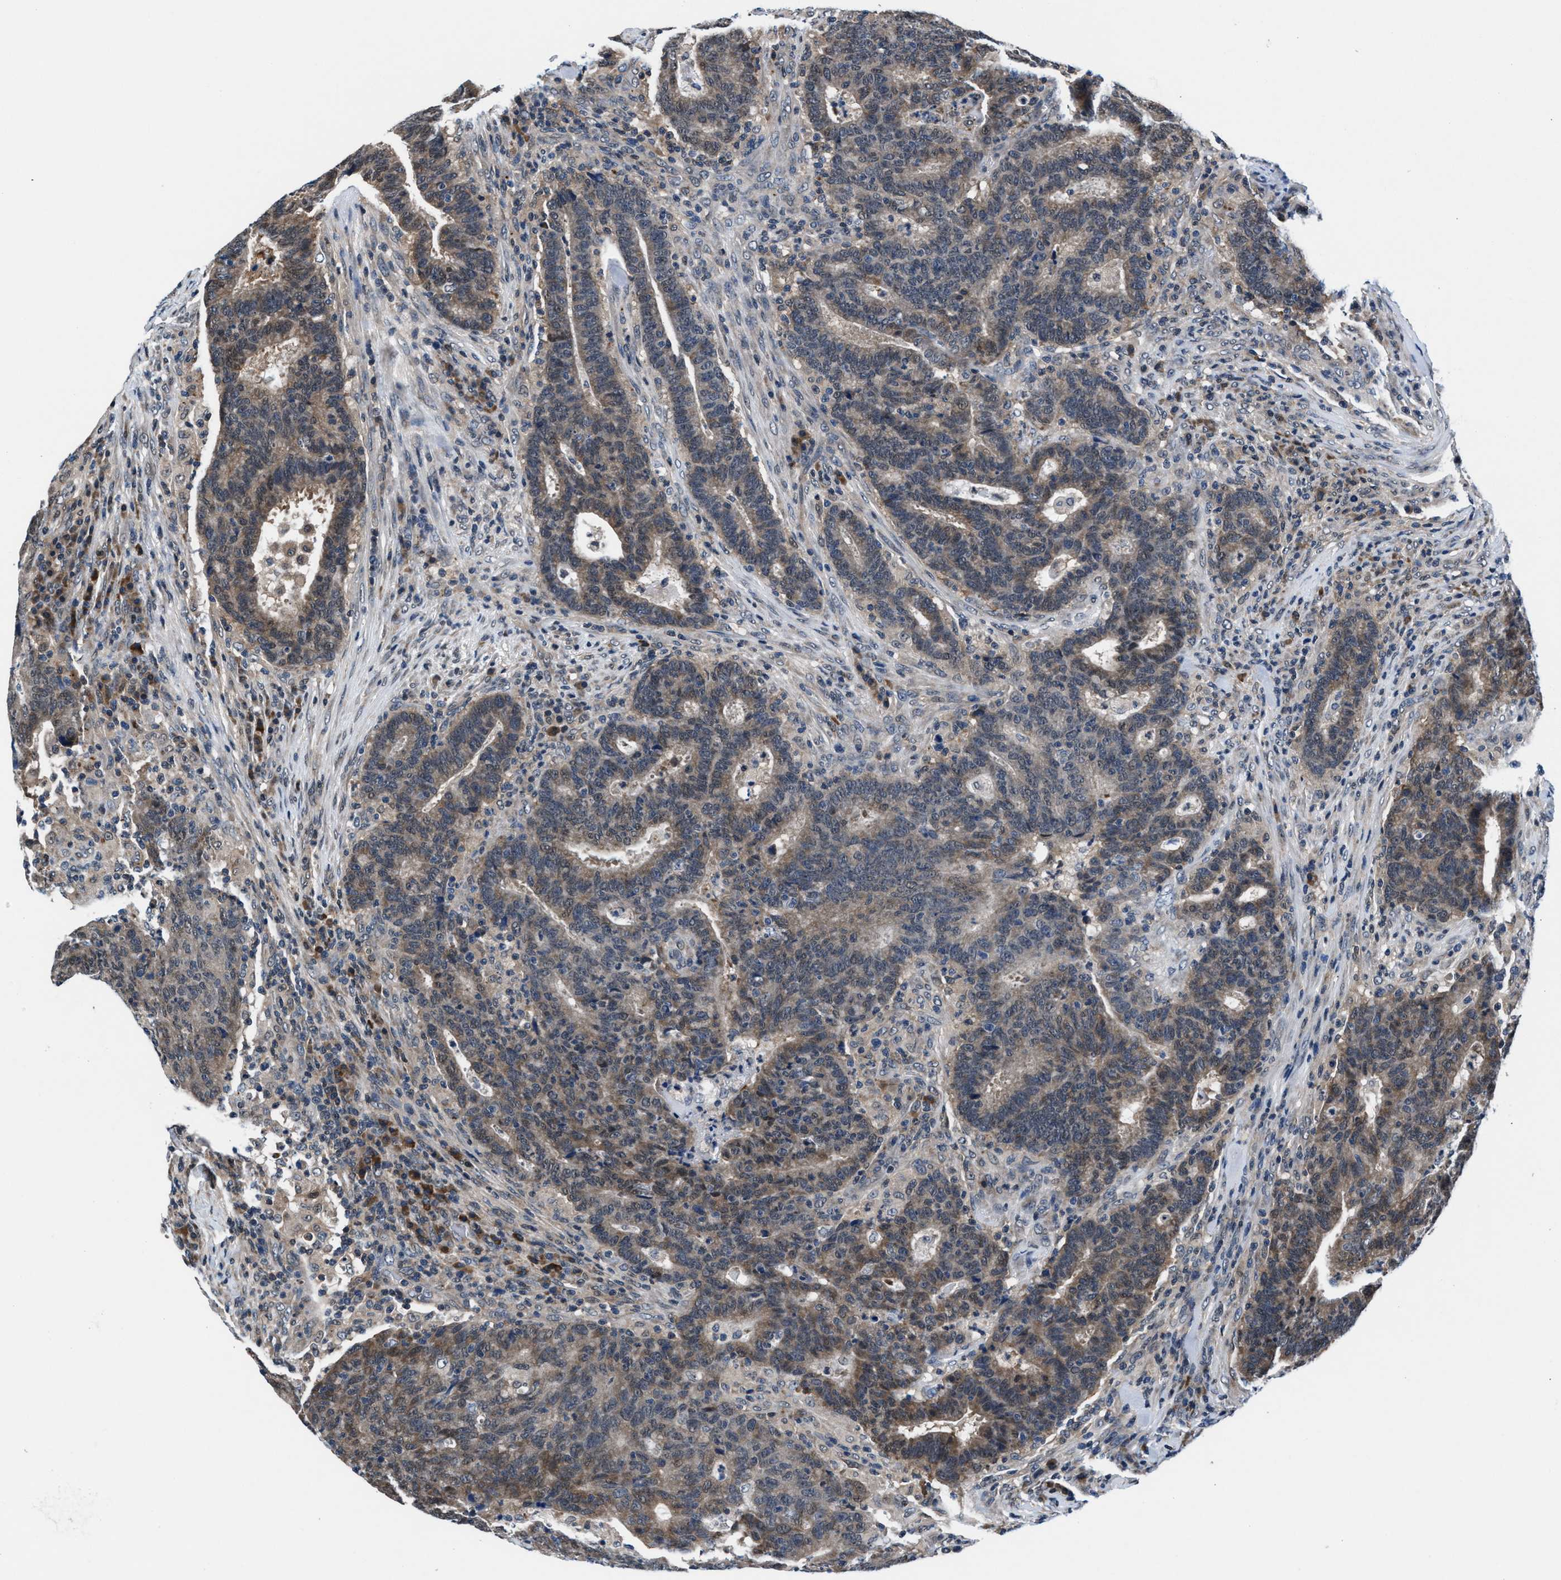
{"staining": {"intensity": "weak", "quantity": "25%-75%", "location": "cytoplasmic/membranous"}, "tissue": "colorectal cancer", "cell_type": "Tumor cells", "image_type": "cancer", "snomed": [{"axis": "morphology", "description": "Adenocarcinoma, NOS"}, {"axis": "topography", "description": "Colon"}], "caption": "Brown immunohistochemical staining in human colorectal adenocarcinoma reveals weak cytoplasmic/membranous positivity in about 25%-75% of tumor cells.", "gene": "PRPSAP2", "patient": {"sex": "female", "age": 75}}